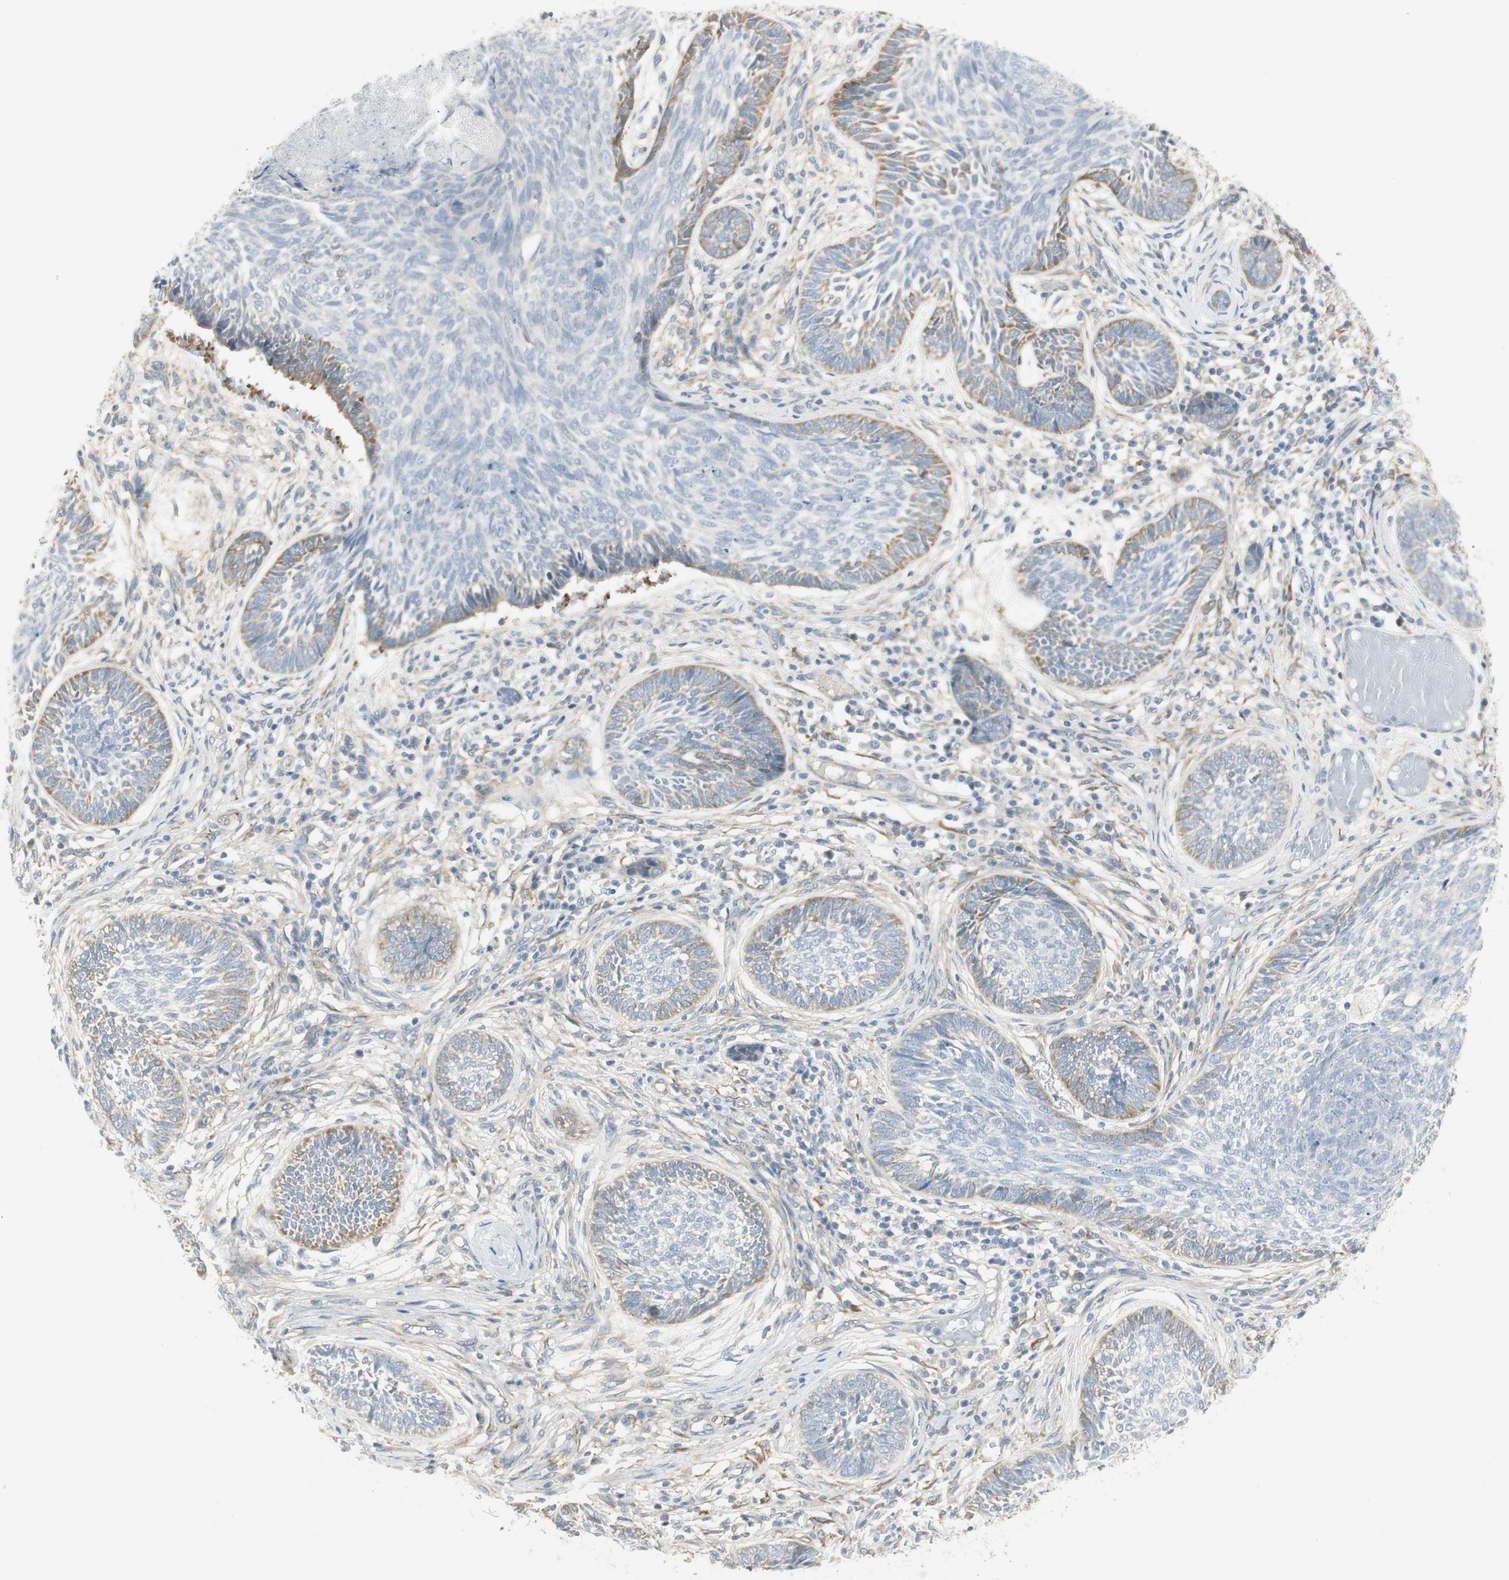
{"staining": {"intensity": "weak", "quantity": "<25%", "location": "cytoplasmic/membranous"}, "tissue": "skin cancer", "cell_type": "Tumor cells", "image_type": "cancer", "snomed": [{"axis": "morphology", "description": "Papilloma, NOS"}, {"axis": "morphology", "description": "Basal cell carcinoma"}, {"axis": "topography", "description": "Skin"}], "caption": "Skin cancer (basal cell carcinoma) was stained to show a protein in brown. There is no significant staining in tumor cells.", "gene": "STON1-GTF2A1L", "patient": {"sex": "male", "age": 87}}